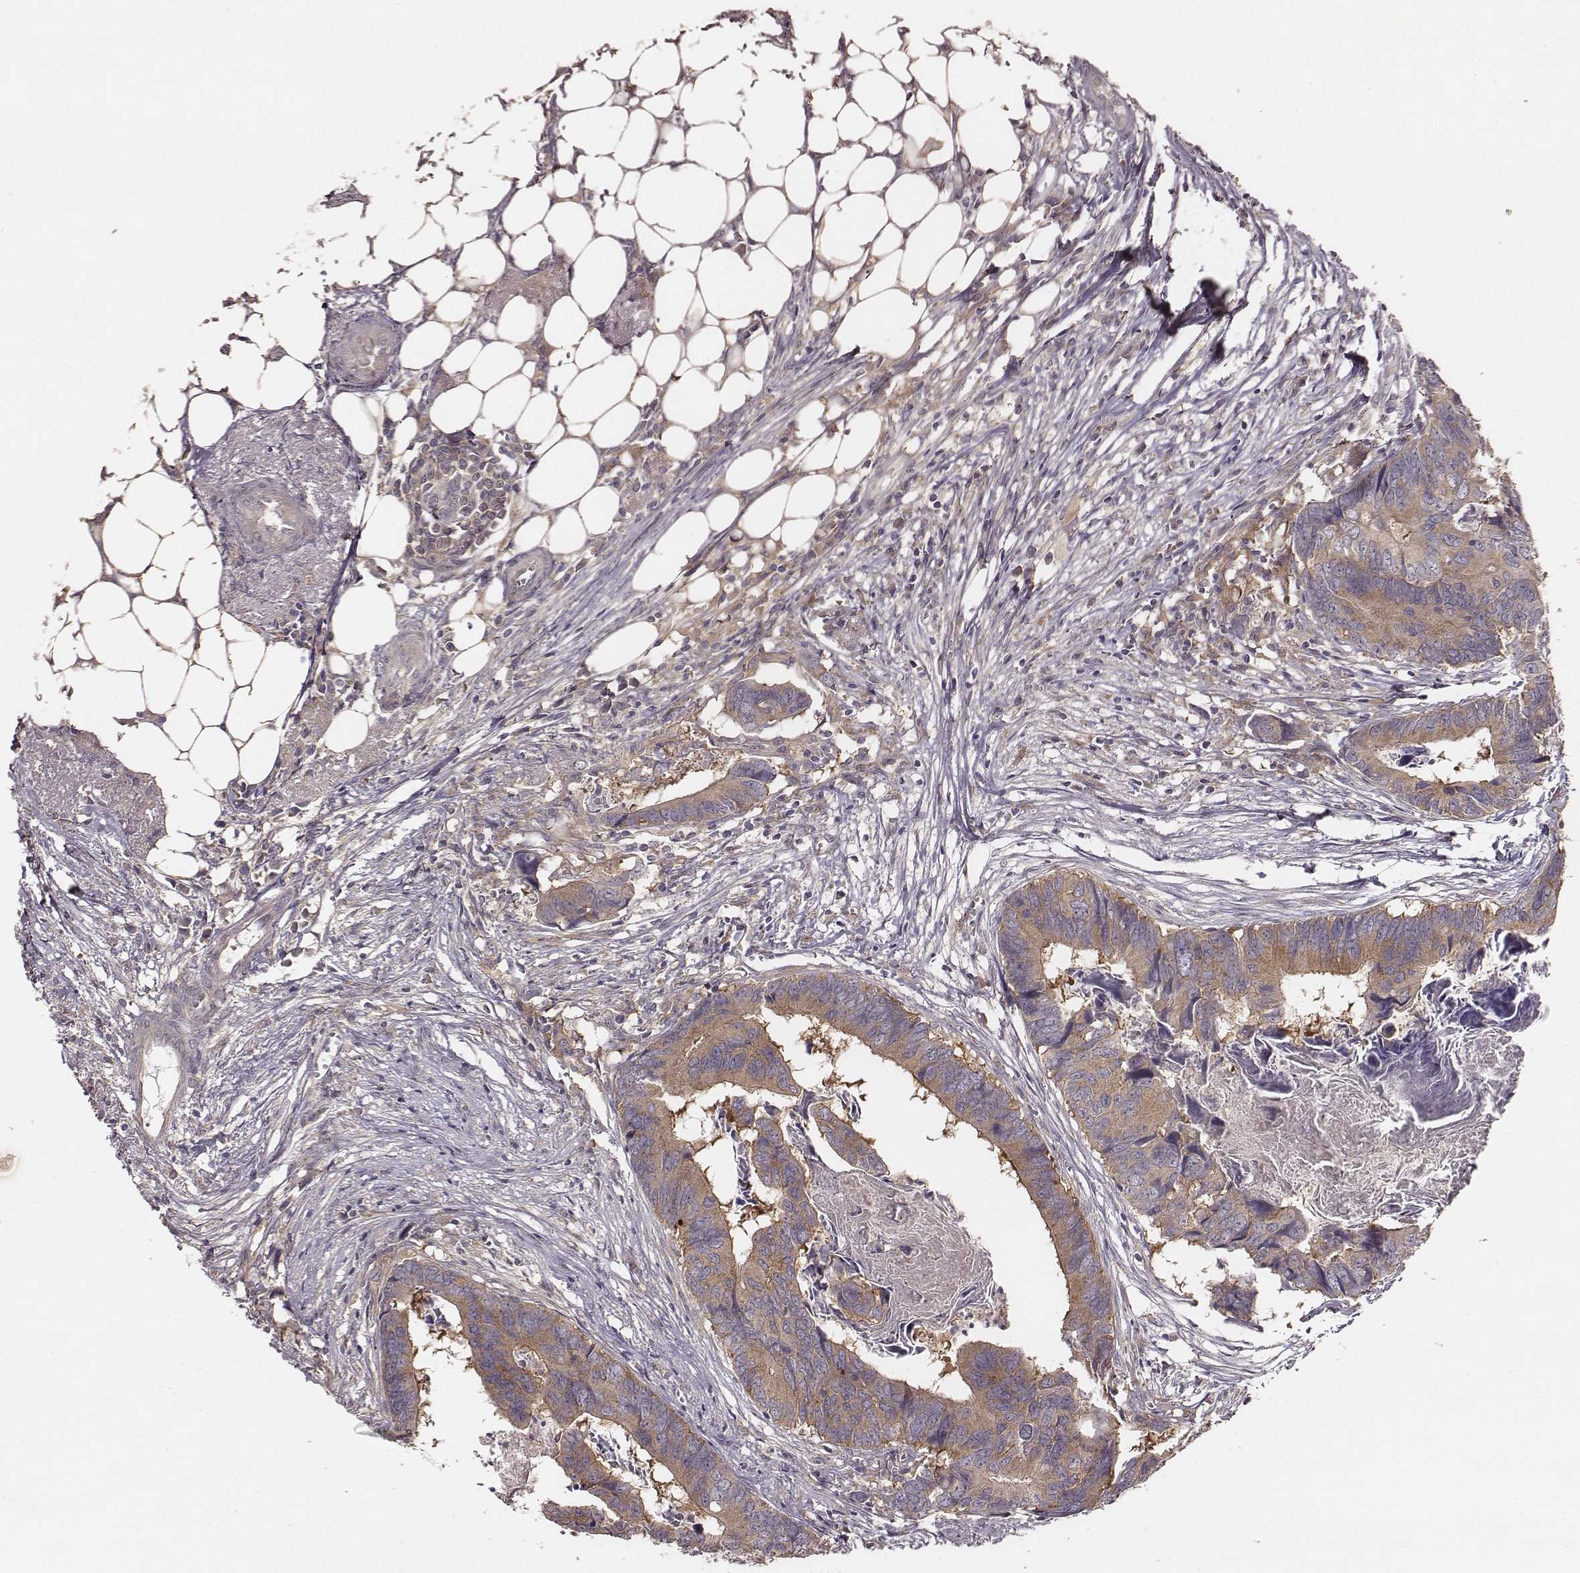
{"staining": {"intensity": "weak", "quantity": ">75%", "location": "cytoplasmic/membranous"}, "tissue": "colorectal cancer", "cell_type": "Tumor cells", "image_type": "cancer", "snomed": [{"axis": "morphology", "description": "Adenocarcinoma, NOS"}, {"axis": "topography", "description": "Colon"}], "caption": "Brown immunohistochemical staining in human colorectal cancer shows weak cytoplasmic/membranous expression in about >75% of tumor cells. The staining was performed using DAB (3,3'-diaminobenzidine) to visualize the protein expression in brown, while the nuclei were stained in blue with hematoxylin (Magnification: 20x).", "gene": "VPS26A", "patient": {"sex": "female", "age": 82}}